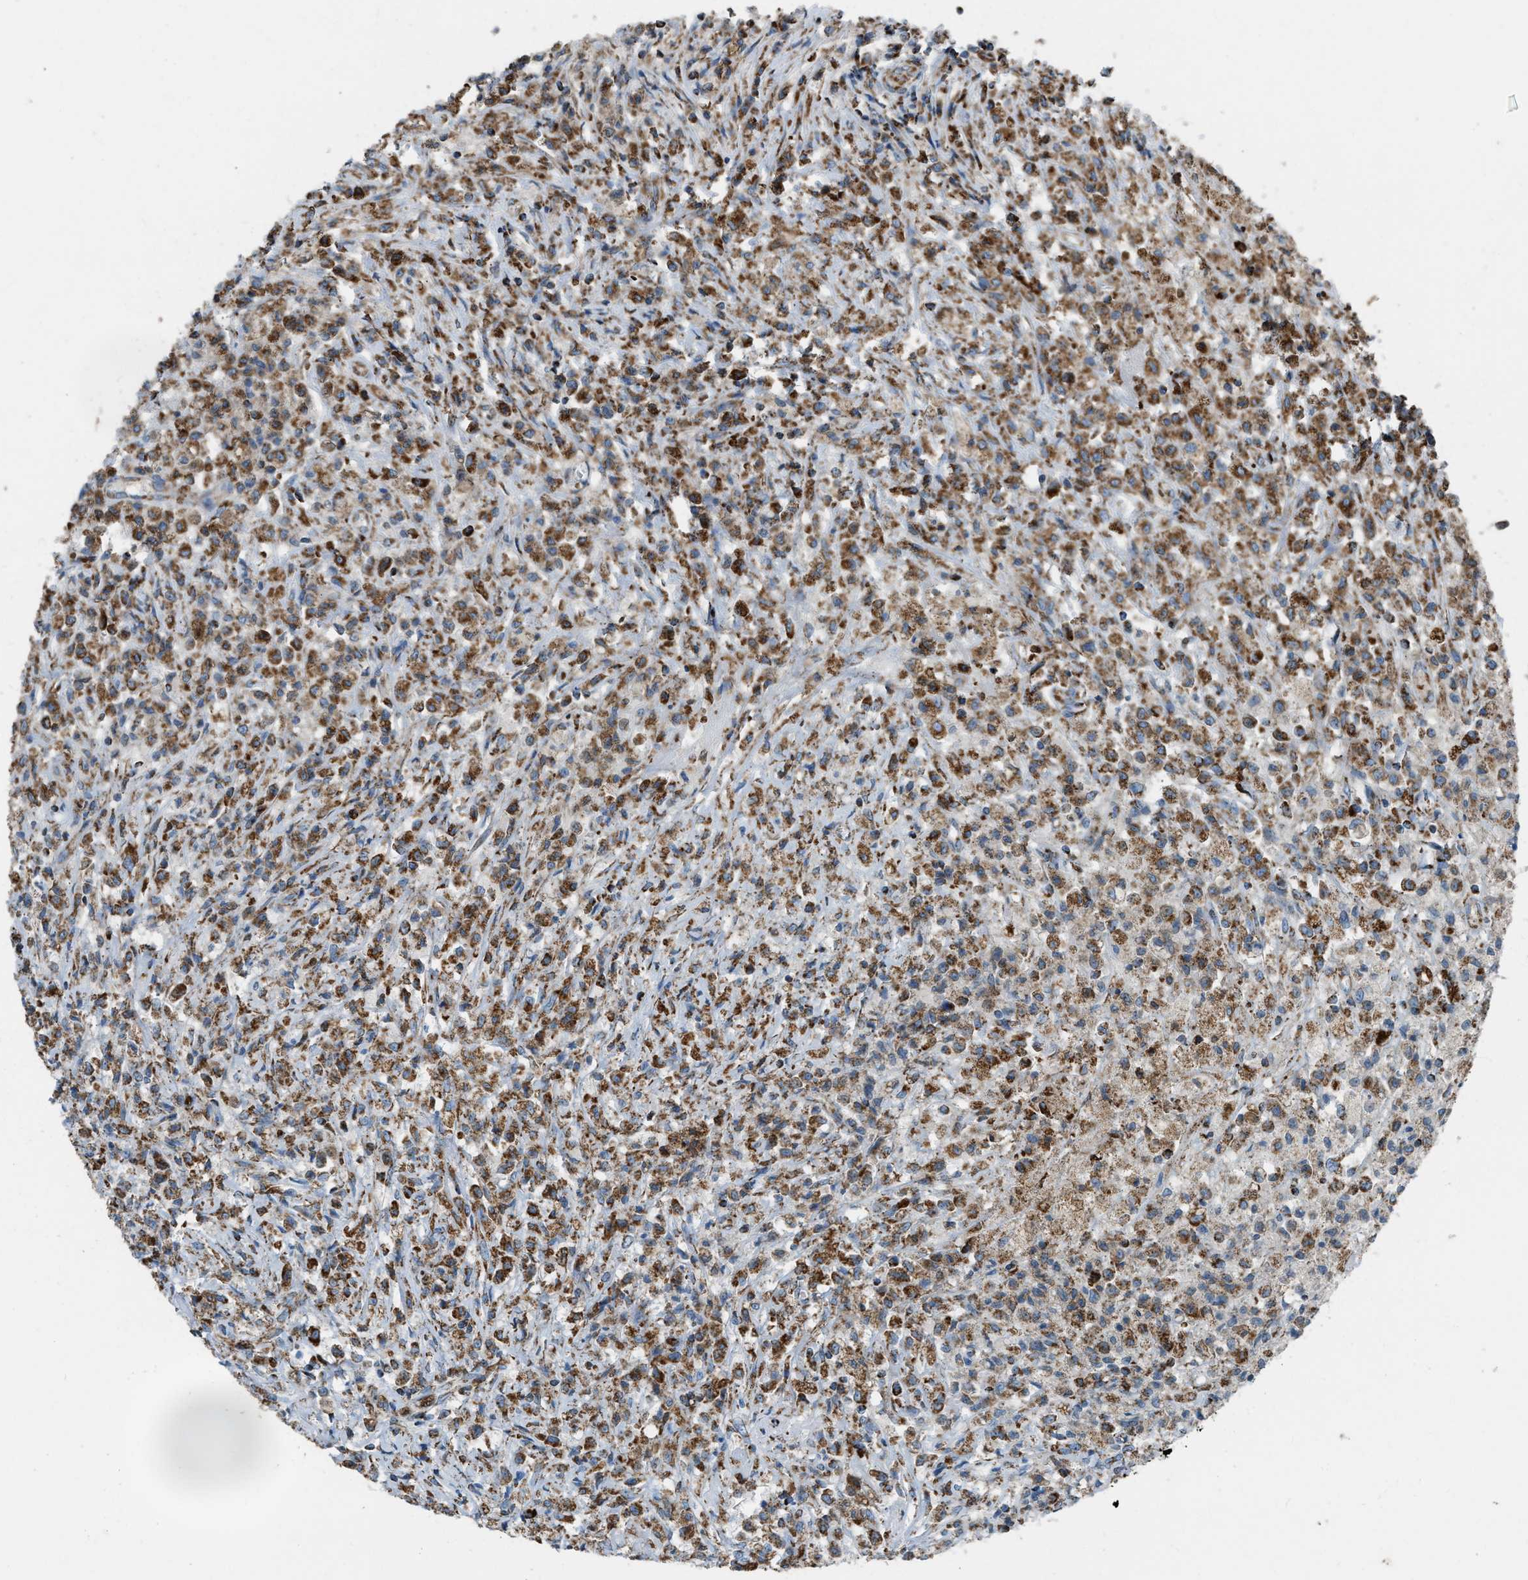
{"staining": {"intensity": "moderate", "quantity": ">75%", "location": "cytoplasmic/membranous"}, "tissue": "testis cancer", "cell_type": "Tumor cells", "image_type": "cancer", "snomed": [{"axis": "morphology", "description": "Carcinoma, Embryonal, NOS"}, {"axis": "topography", "description": "Testis"}], "caption": "Protein positivity by immunohistochemistry (IHC) shows moderate cytoplasmic/membranous expression in approximately >75% of tumor cells in testis cancer.", "gene": "MDH2", "patient": {"sex": "male", "age": 2}}